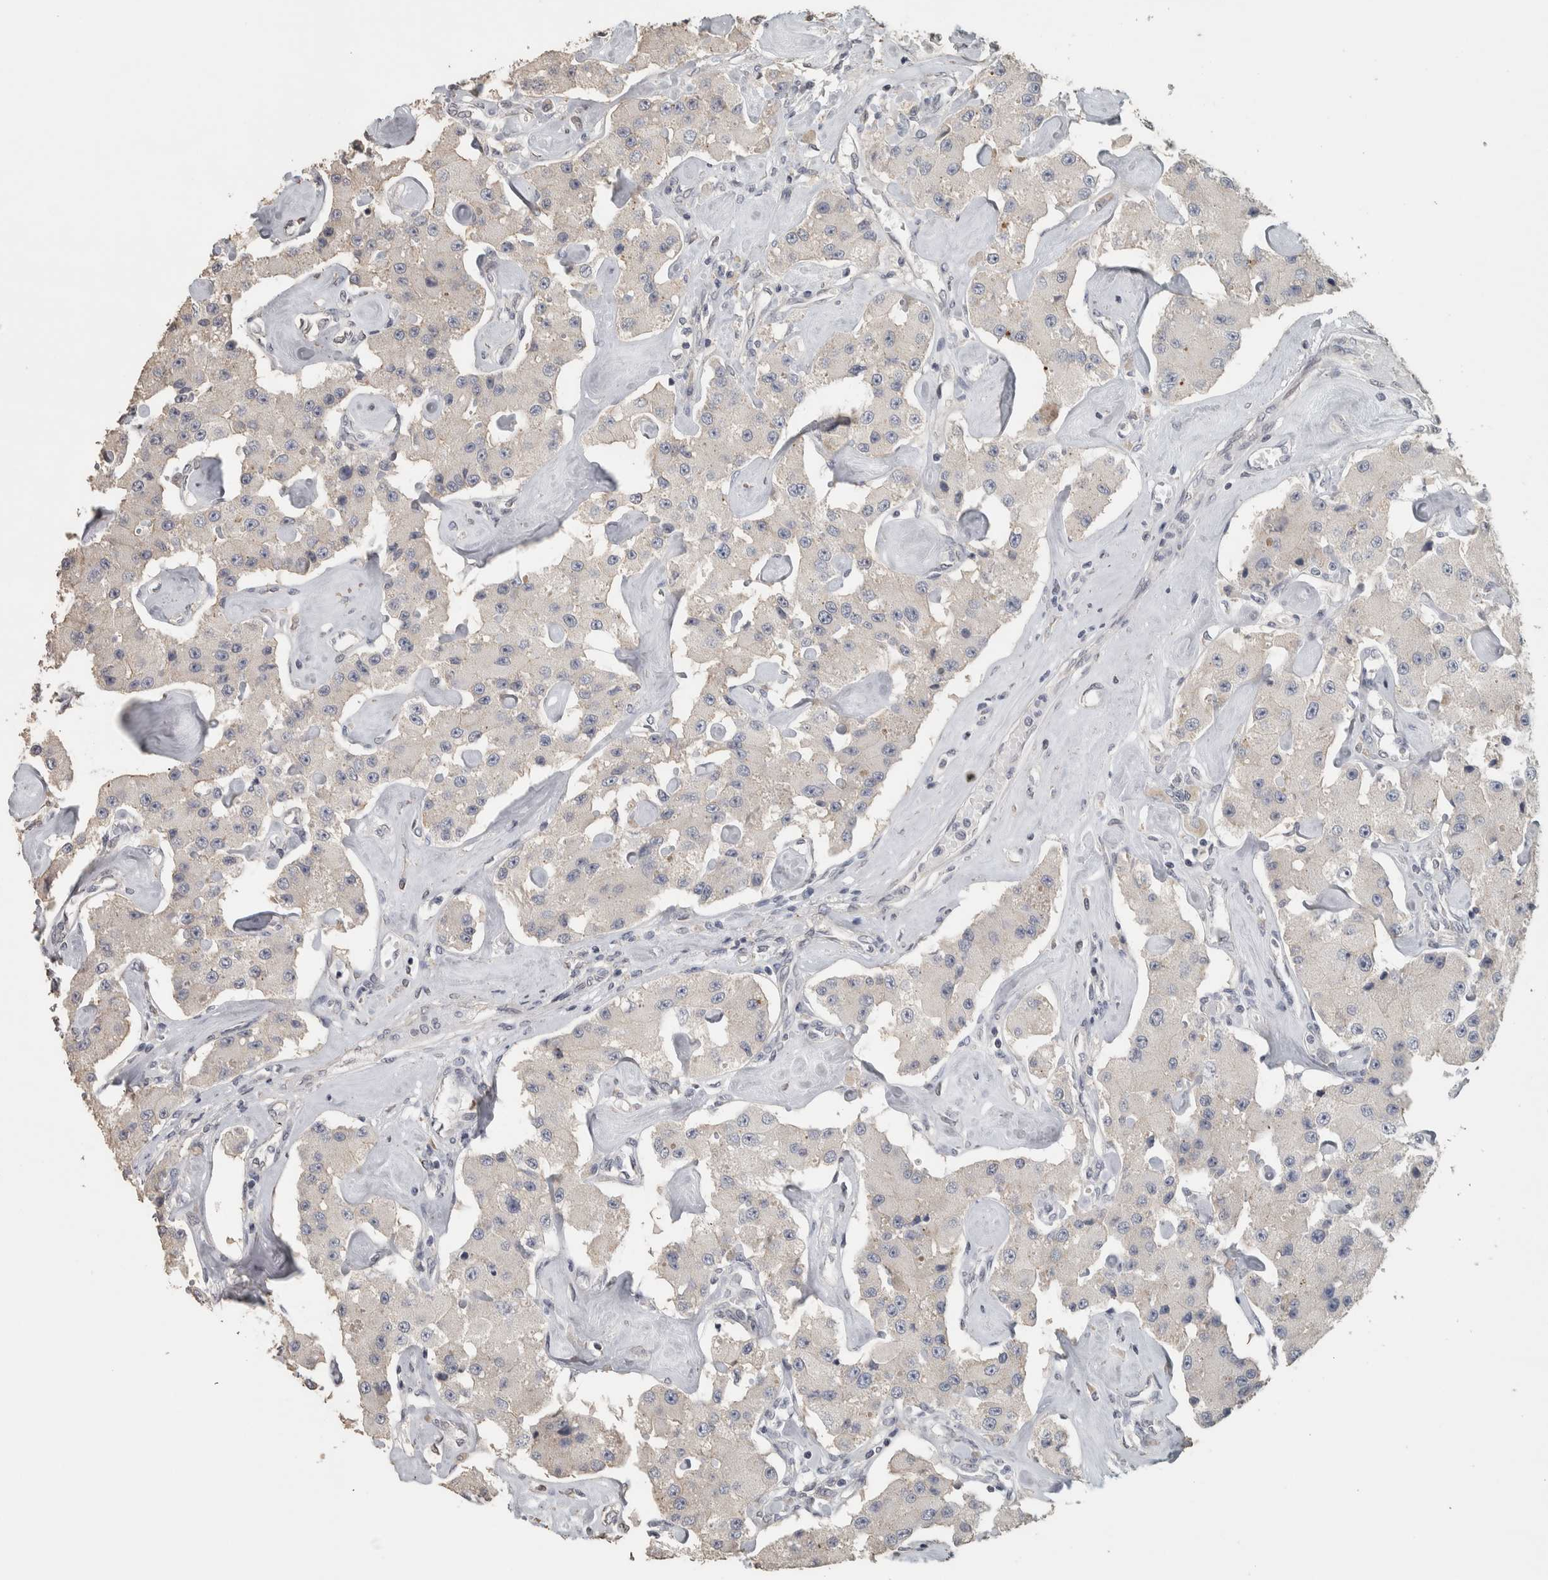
{"staining": {"intensity": "weak", "quantity": "<25%", "location": "cytoplasmic/membranous"}, "tissue": "carcinoid", "cell_type": "Tumor cells", "image_type": "cancer", "snomed": [{"axis": "morphology", "description": "Carcinoid, malignant, NOS"}, {"axis": "topography", "description": "Pancreas"}], "caption": "Protein analysis of carcinoid shows no significant positivity in tumor cells.", "gene": "NECAB1", "patient": {"sex": "male", "age": 41}}